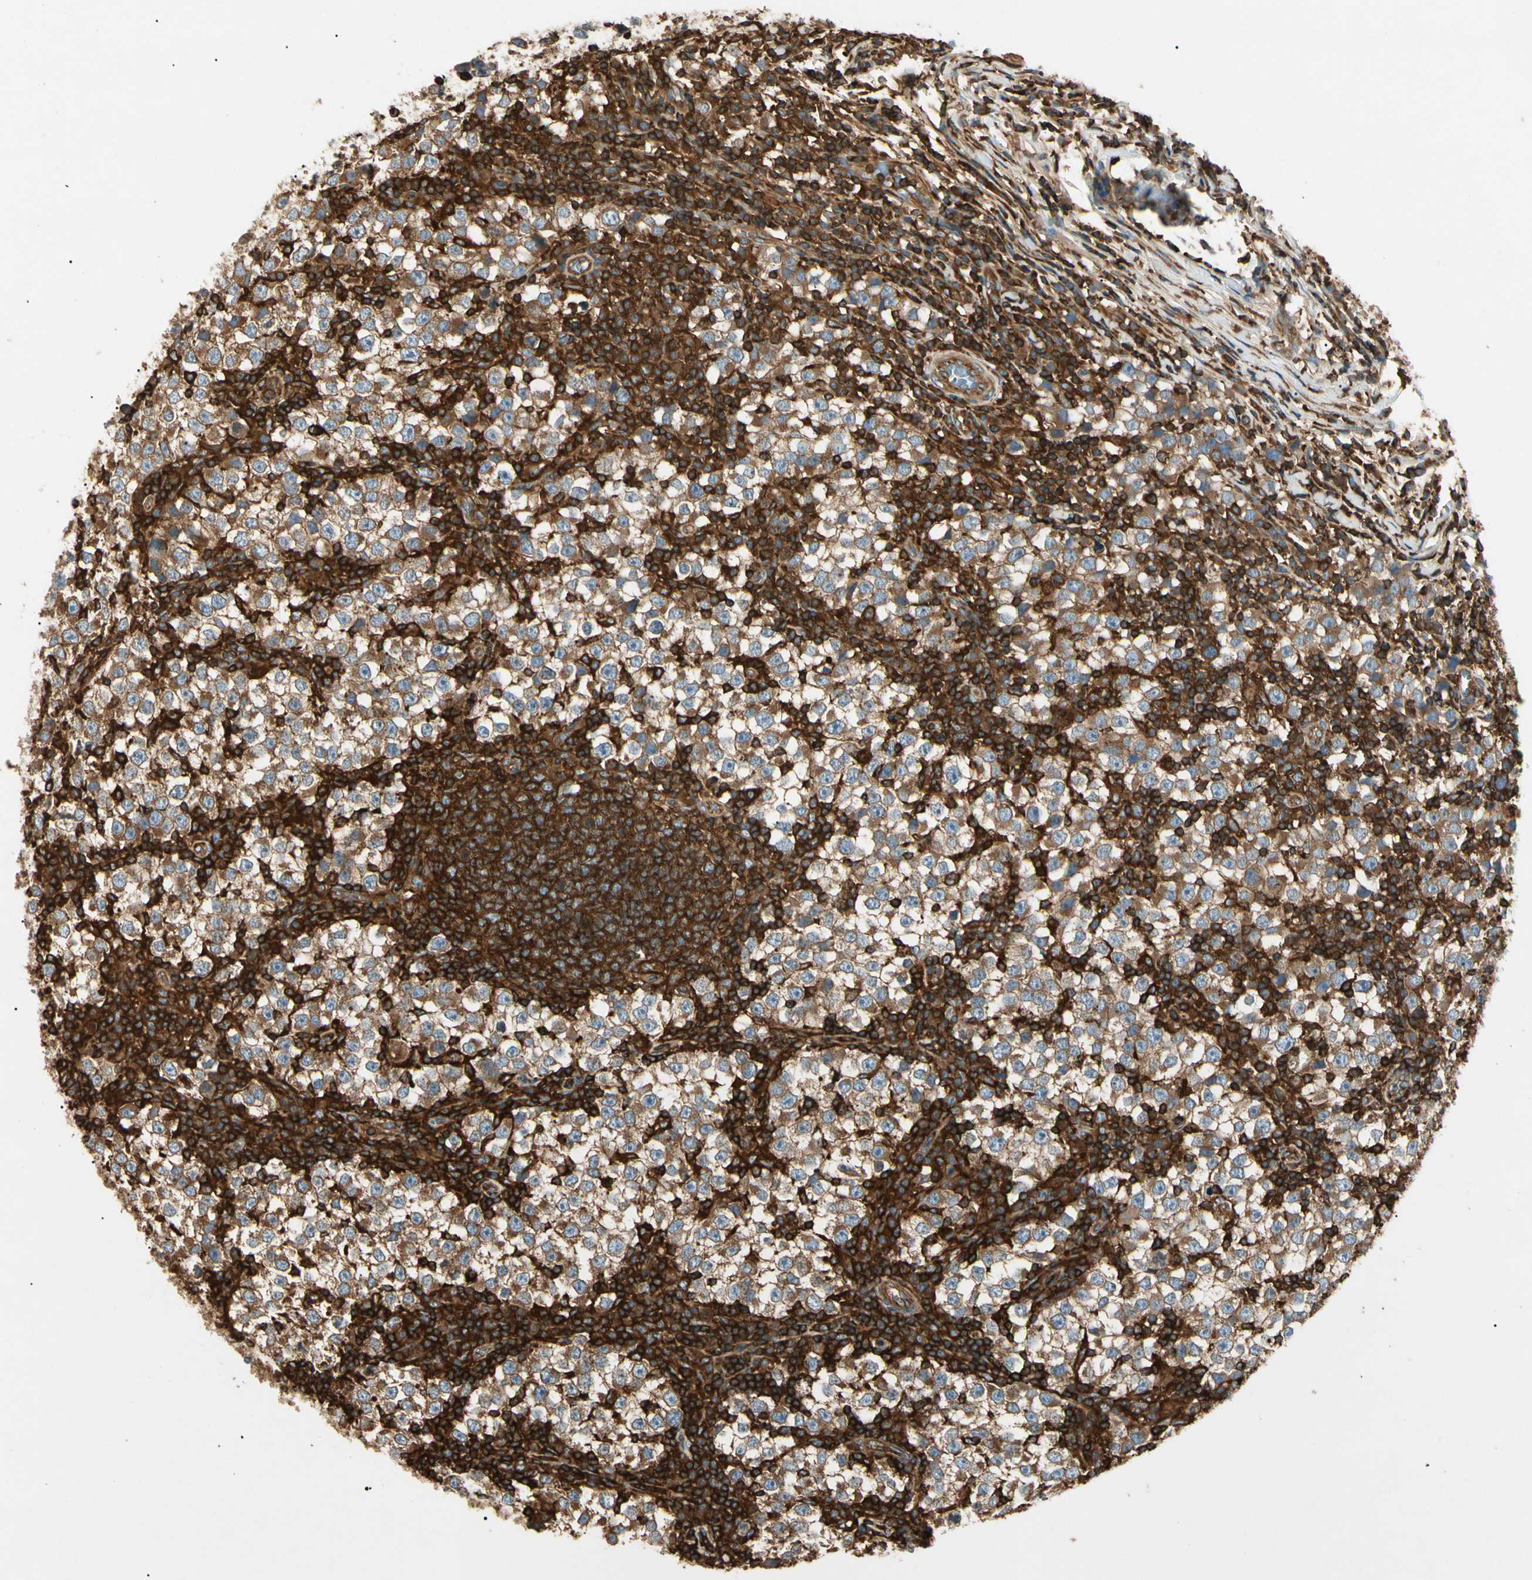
{"staining": {"intensity": "moderate", "quantity": ">75%", "location": "cytoplasmic/membranous"}, "tissue": "testis cancer", "cell_type": "Tumor cells", "image_type": "cancer", "snomed": [{"axis": "morphology", "description": "Seminoma, NOS"}, {"axis": "topography", "description": "Testis"}], "caption": "This image displays testis cancer (seminoma) stained with IHC to label a protein in brown. The cytoplasmic/membranous of tumor cells show moderate positivity for the protein. Nuclei are counter-stained blue.", "gene": "ARPC2", "patient": {"sex": "male", "age": 65}}